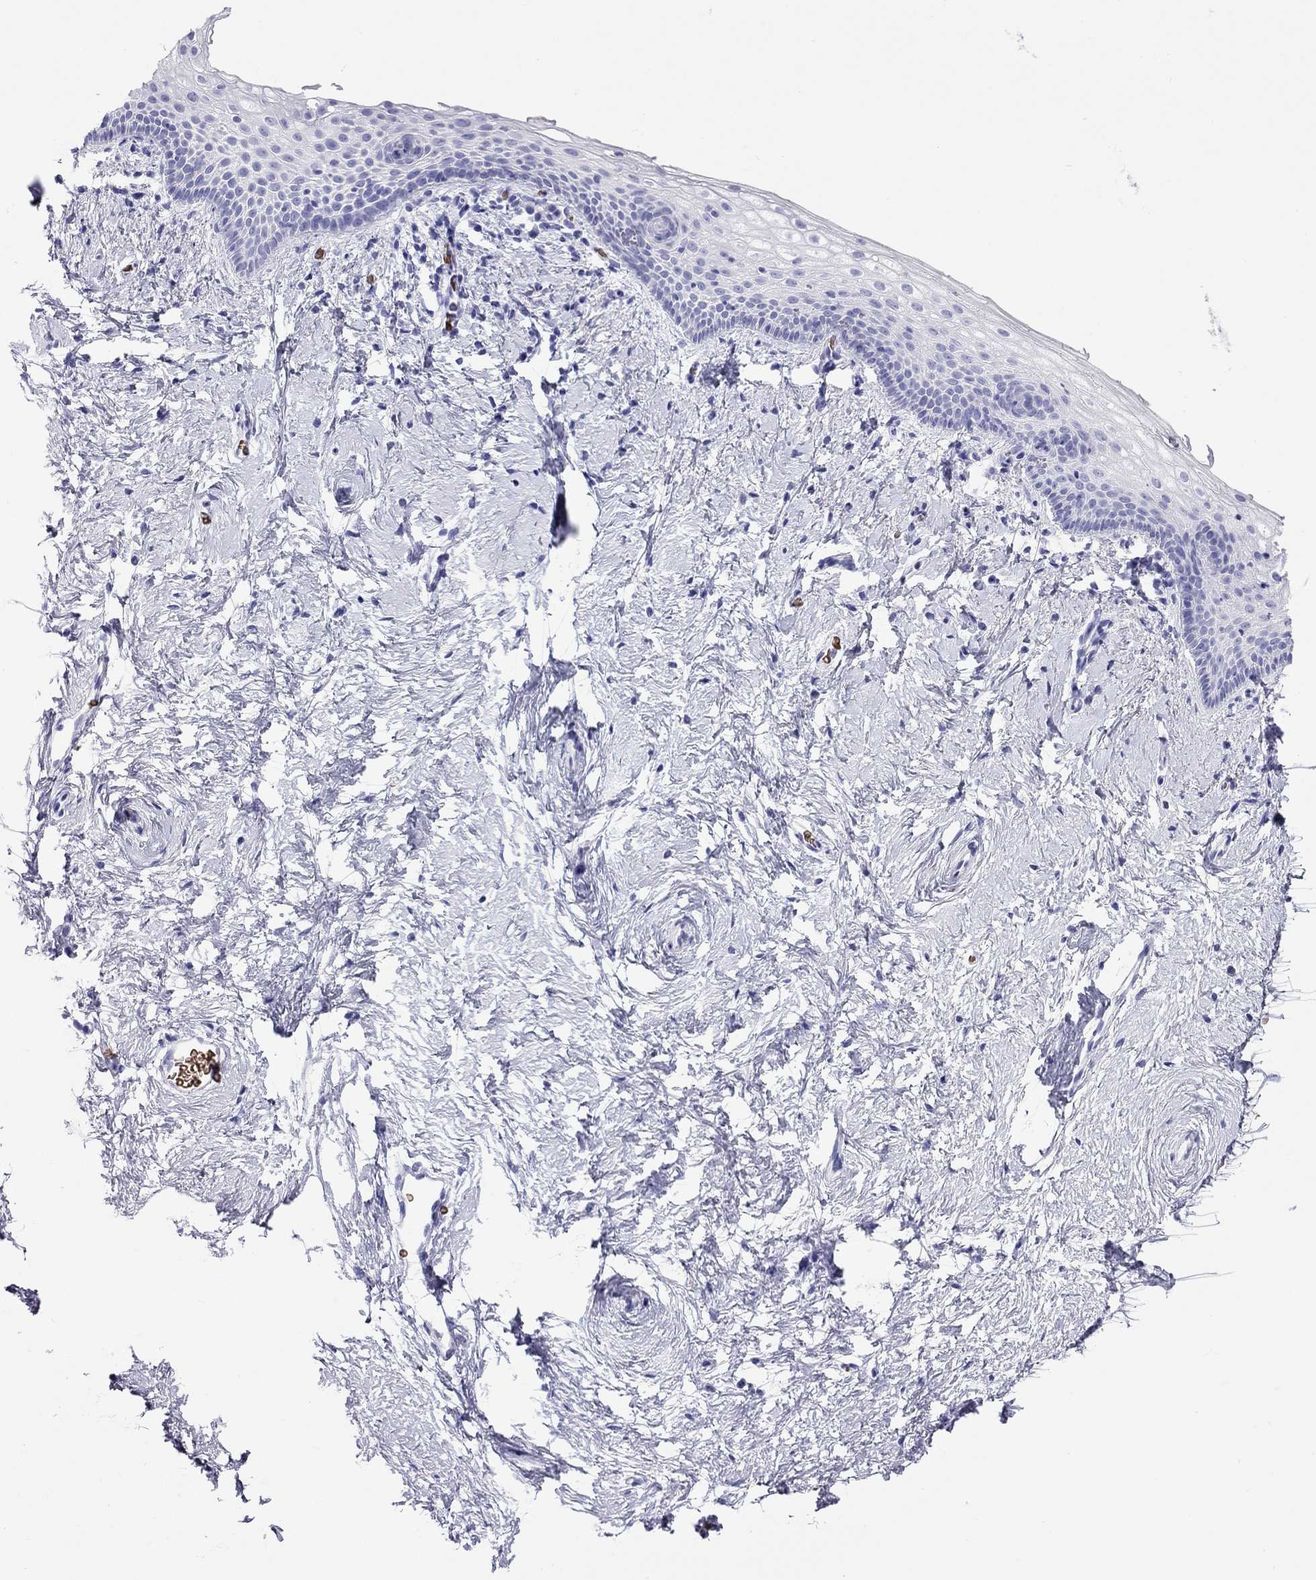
{"staining": {"intensity": "negative", "quantity": "none", "location": "none"}, "tissue": "vagina", "cell_type": "Squamous epithelial cells", "image_type": "normal", "snomed": [{"axis": "morphology", "description": "Normal tissue, NOS"}, {"axis": "topography", "description": "Vagina"}], "caption": "High magnification brightfield microscopy of normal vagina stained with DAB (brown) and counterstained with hematoxylin (blue): squamous epithelial cells show no significant staining. Nuclei are stained in blue.", "gene": "PTPRN", "patient": {"sex": "female", "age": 61}}